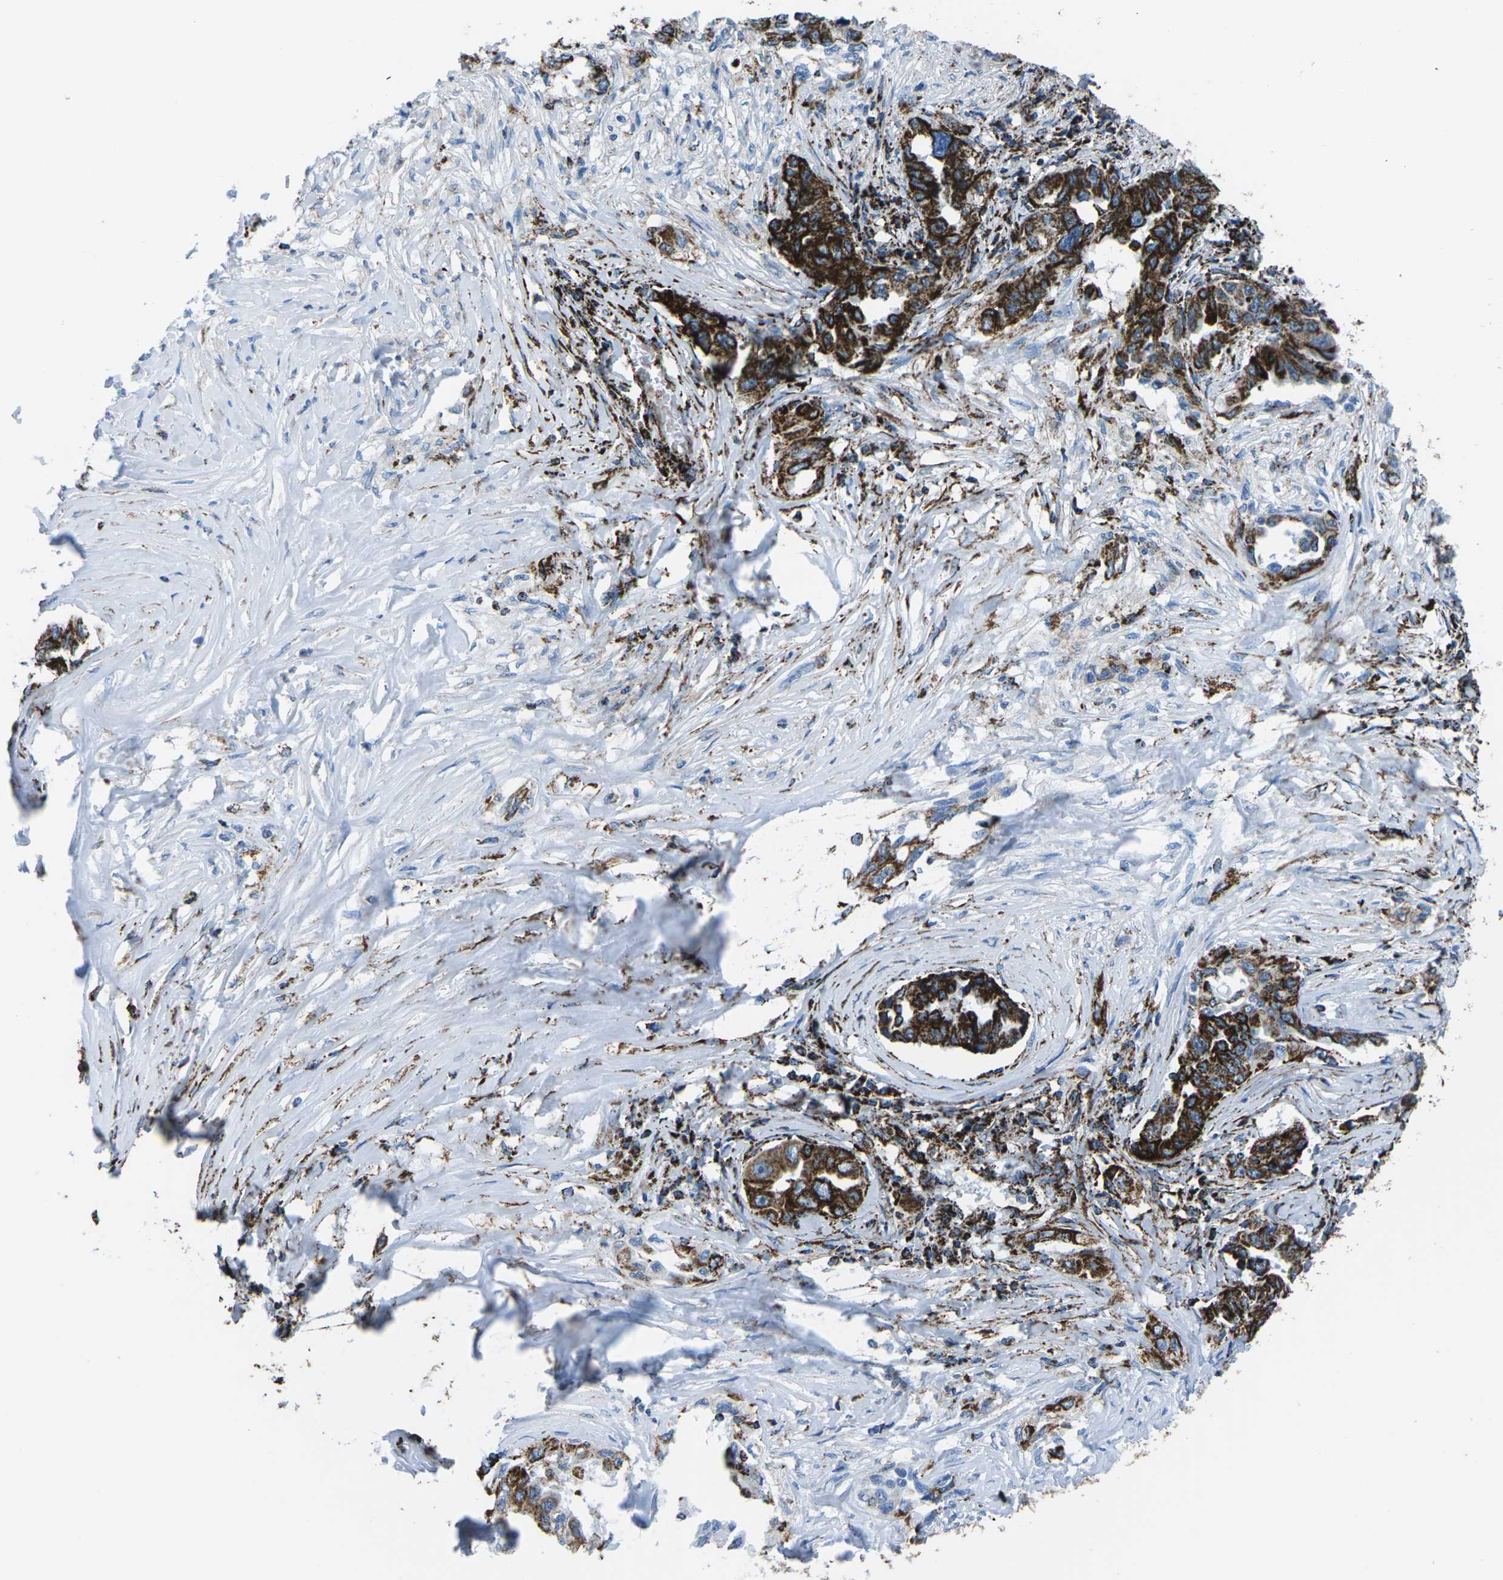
{"staining": {"intensity": "strong", "quantity": ">75%", "location": "cytoplasmic/membranous"}, "tissue": "lung cancer", "cell_type": "Tumor cells", "image_type": "cancer", "snomed": [{"axis": "morphology", "description": "Adenocarcinoma, NOS"}, {"axis": "topography", "description": "Lung"}], "caption": "Immunohistochemical staining of human adenocarcinoma (lung) demonstrates high levels of strong cytoplasmic/membranous protein staining in approximately >75% of tumor cells. (brown staining indicates protein expression, while blue staining denotes nuclei).", "gene": "MT-CO2", "patient": {"sex": "female", "age": 51}}